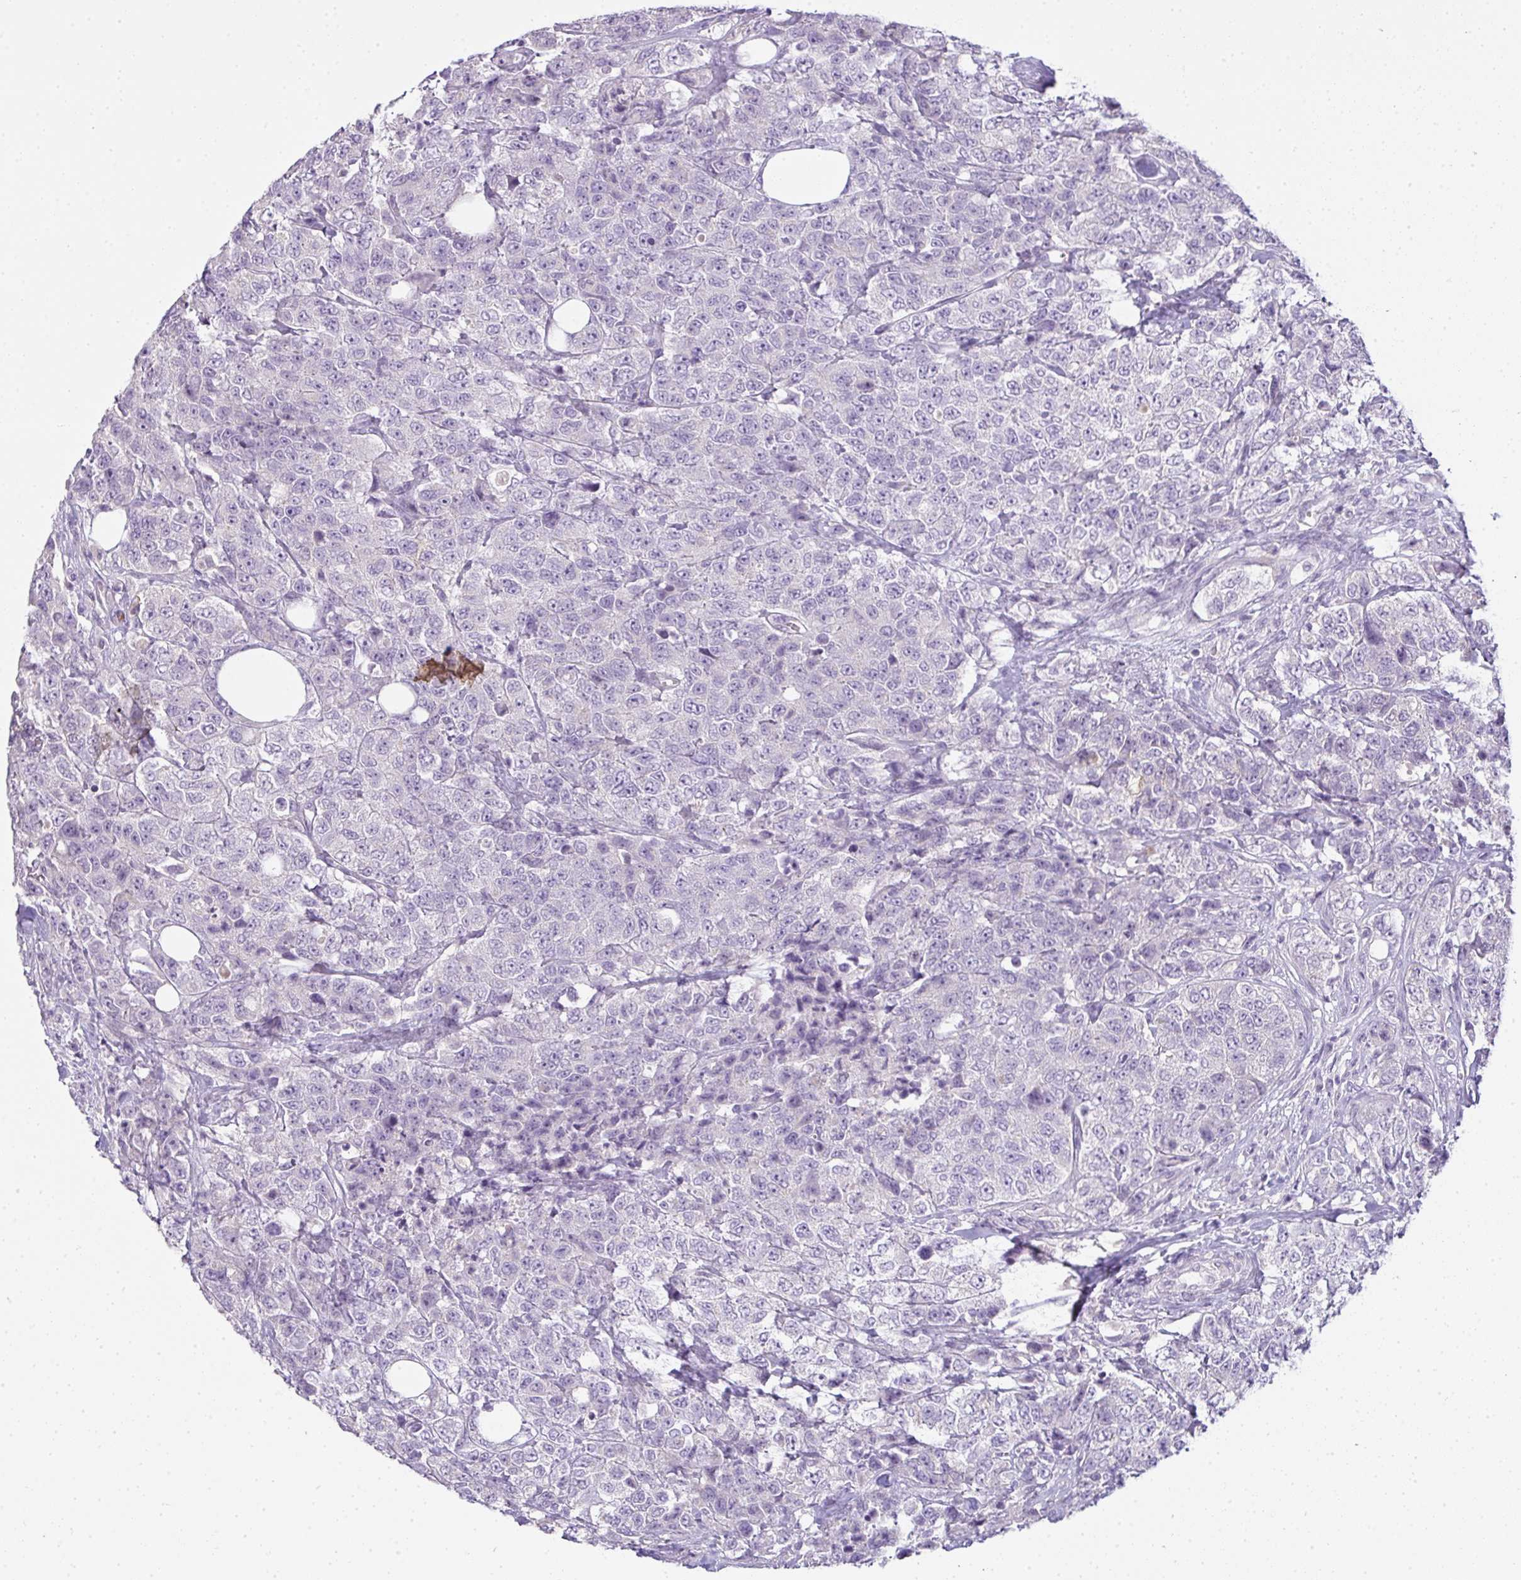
{"staining": {"intensity": "negative", "quantity": "none", "location": "none"}, "tissue": "urothelial cancer", "cell_type": "Tumor cells", "image_type": "cancer", "snomed": [{"axis": "morphology", "description": "Urothelial carcinoma, High grade"}, {"axis": "topography", "description": "Urinary bladder"}], "caption": "This is an IHC micrograph of urothelial carcinoma (high-grade). There is no staining in tumor cells.", "gene": "CMPK1", "patient": {"sex": "female", "age": 78}}